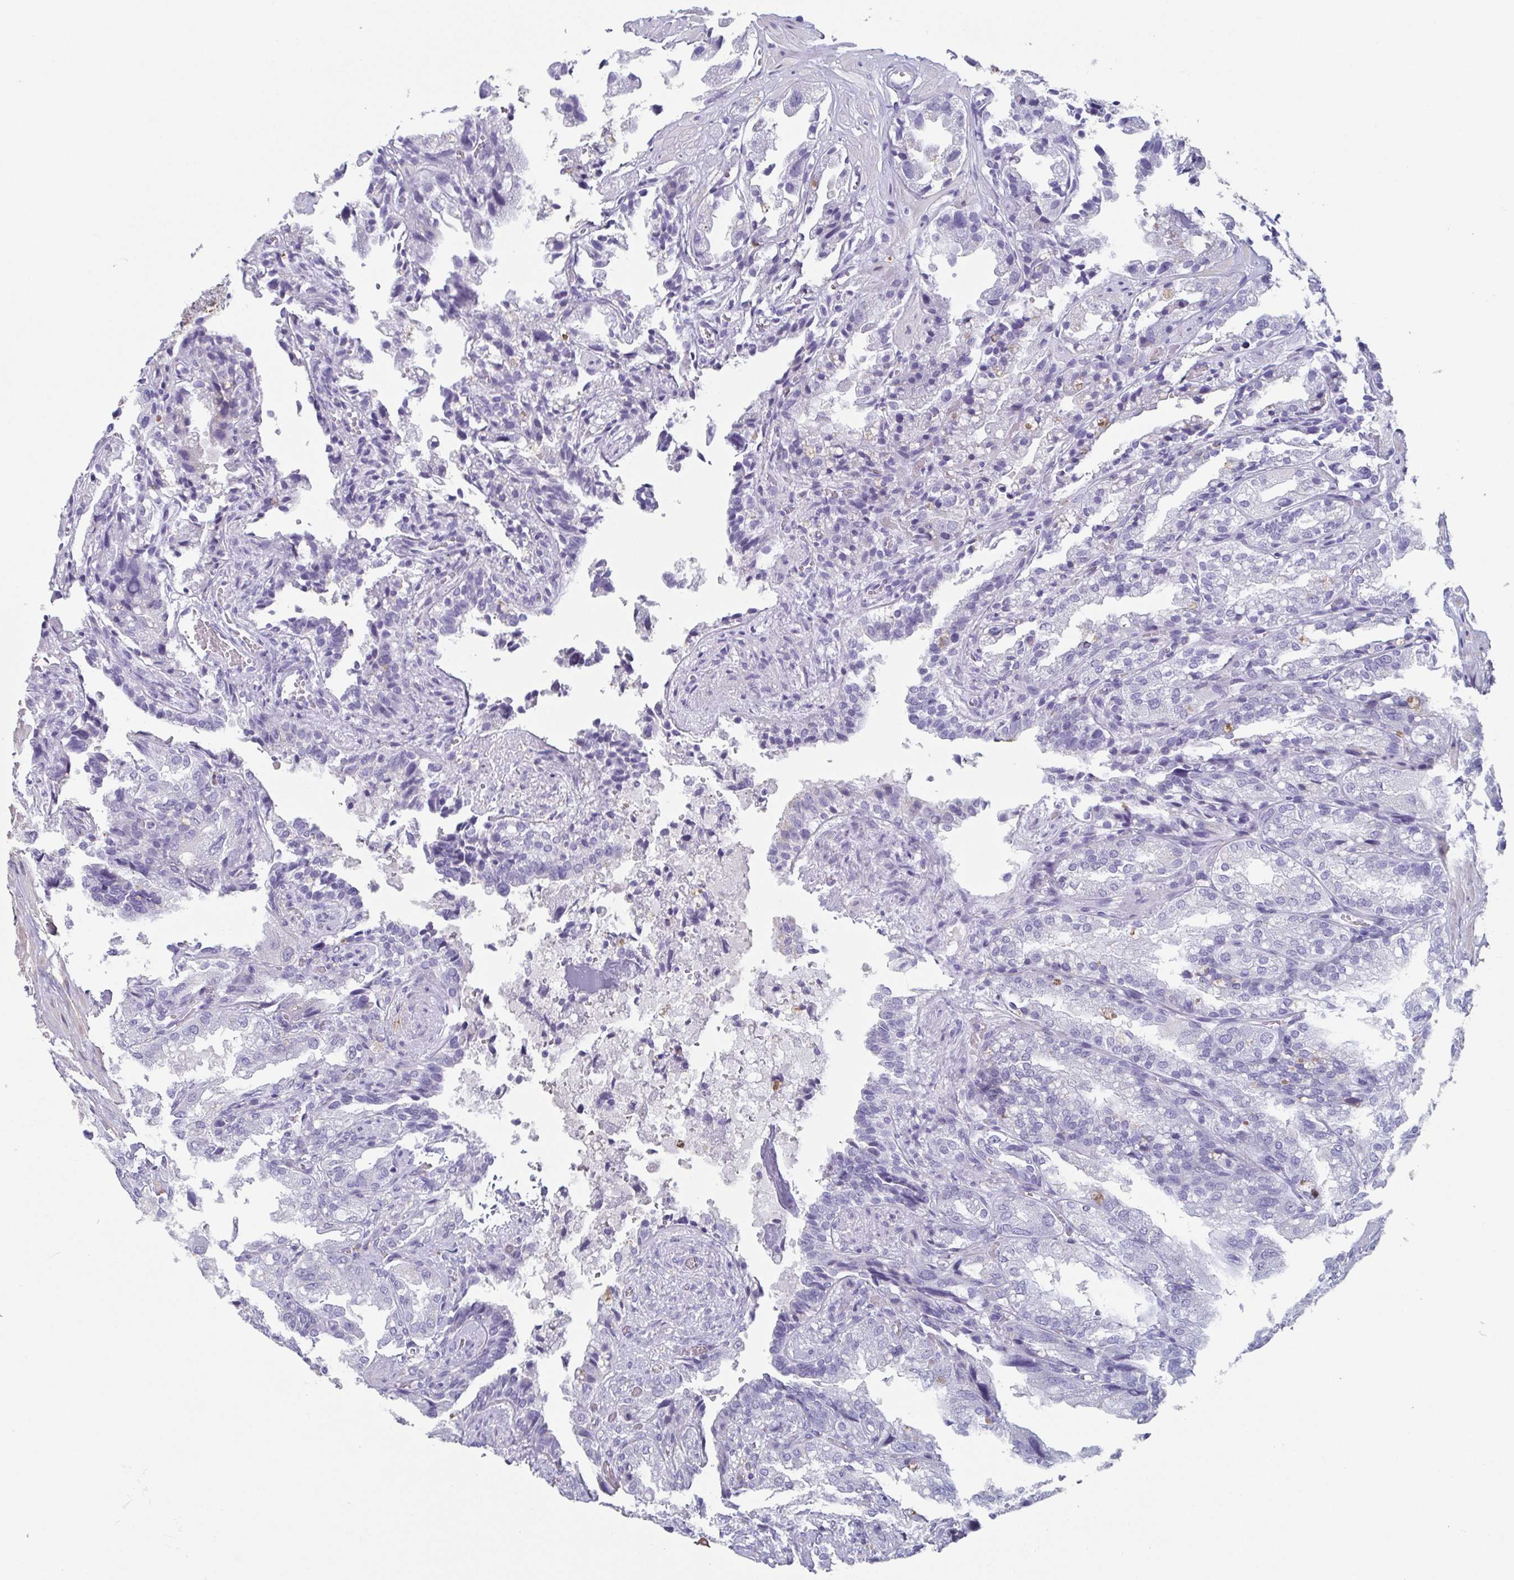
{"staining": {"intensity": "negative", "quantity": "none", "location": "none"}, "tissue": "seminal vesicle", "cell_type": "Glandular cells", "image_type": "normal", "snomed": [{"axis": "morphology", "description": "Normal tissue, NOS"}, {"axis": "topography", "description": "Seminal veicle"}], "caption": "Photomicrograph shows no significant protein positivity in glandular cells of benign seminal vesicle. (DAB IHC with hematoxylin counter stain).", "gene": "TAGLN3", "patient": {"sex": "male", "age": 57}}